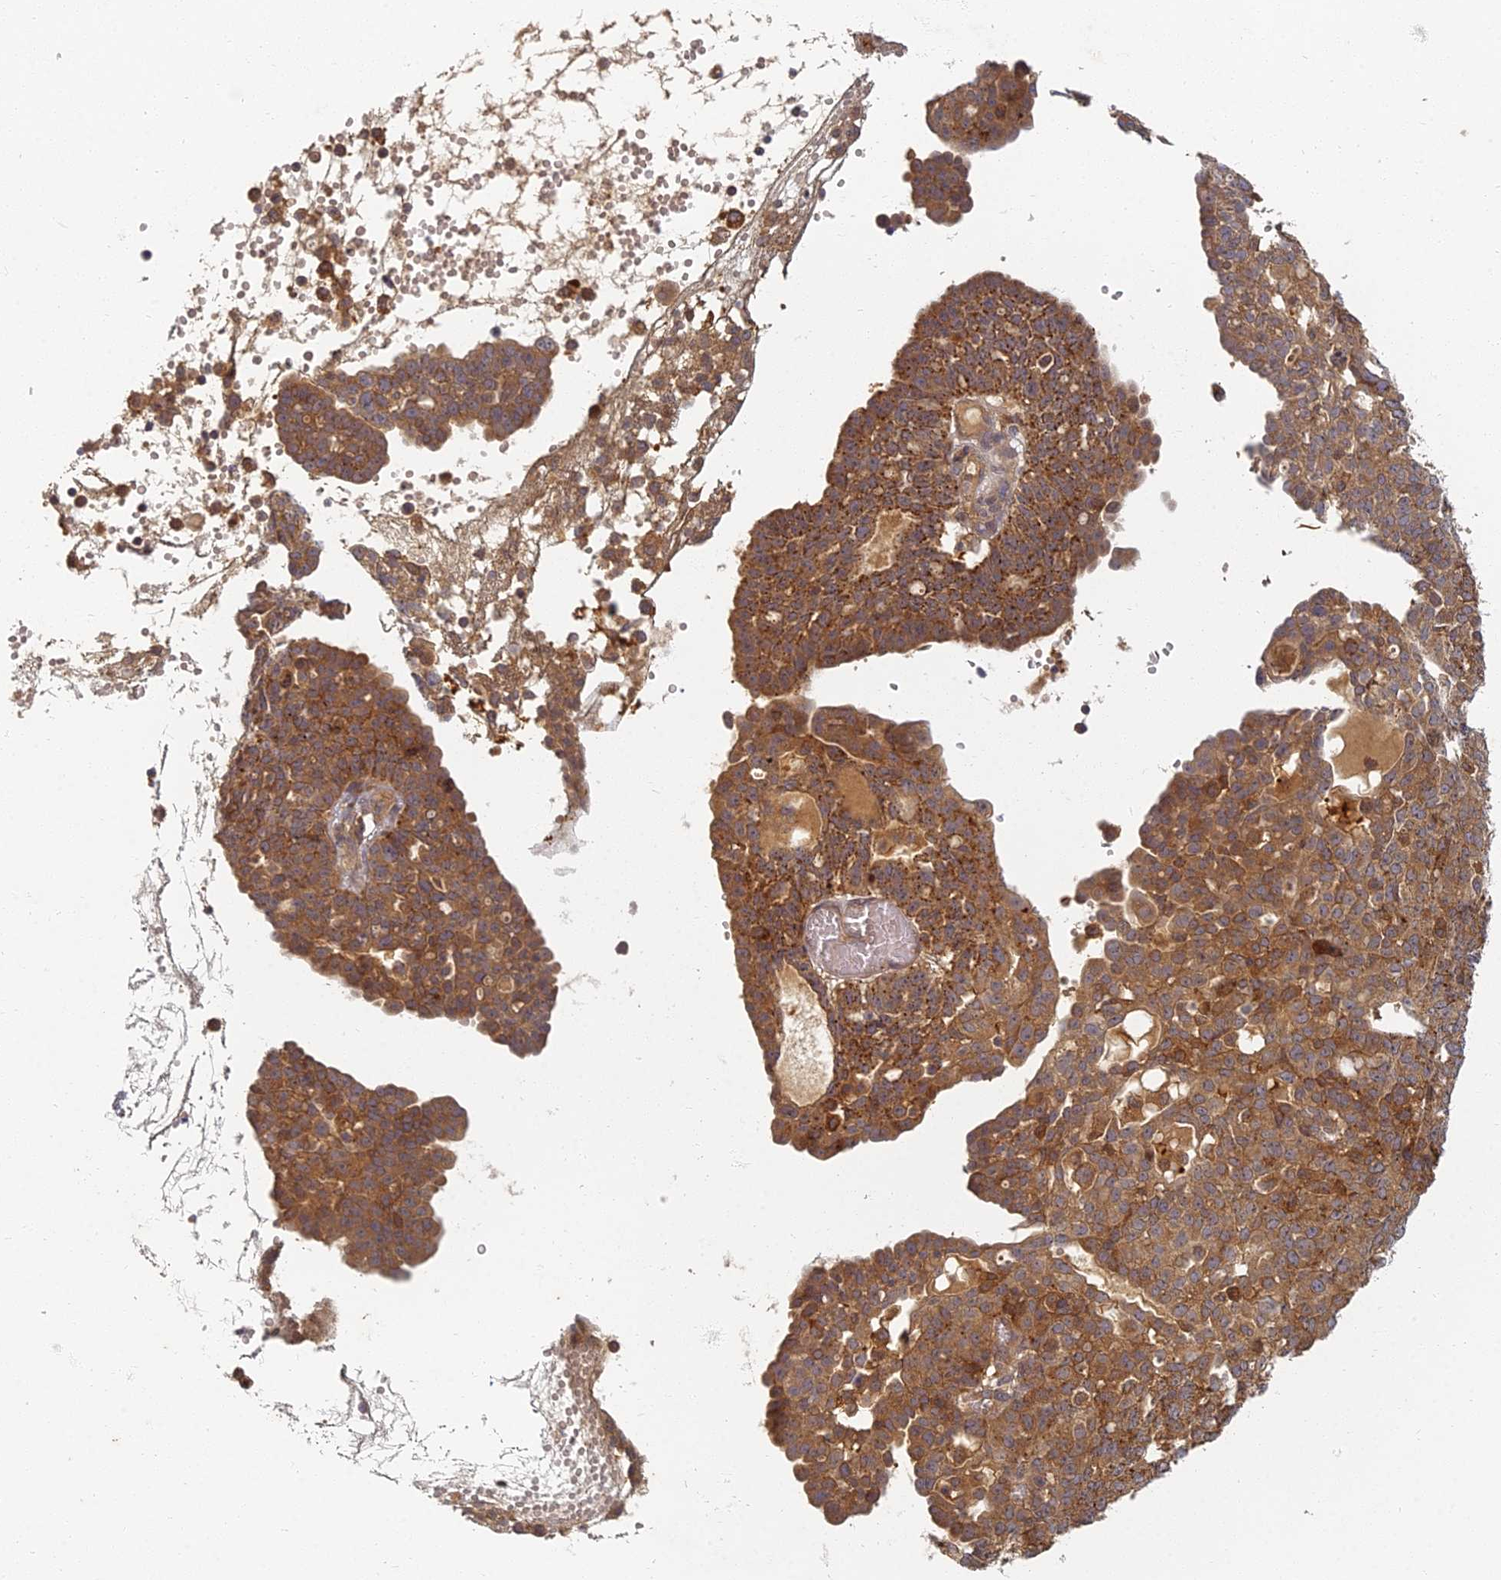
{"staining": {"intensity": "strong", "quantity": ">75%", "location": "cytoplasmic/membranous"}, "tissue": "ovarian cancer", "cell_type": "Tumor cells", "image_type": "cancer", "snomed": [{"axis": "morphology", "description": "Cystadenocarcinoma, serous, NOS"}, {"axis": "topography", "description": "Soft tissue"}, {"axis": "topography", "description": "Ovary"}], "caption": "Immunohistochemistry of human ovarian cancer (serous cystadenocarcinoma) exhibits high levels of strong cytoplasmic/membranous positivity in approximately >75% of tumor cells.", "gene": "INO80D", "patient": {"sex": "female", "age": 57}}